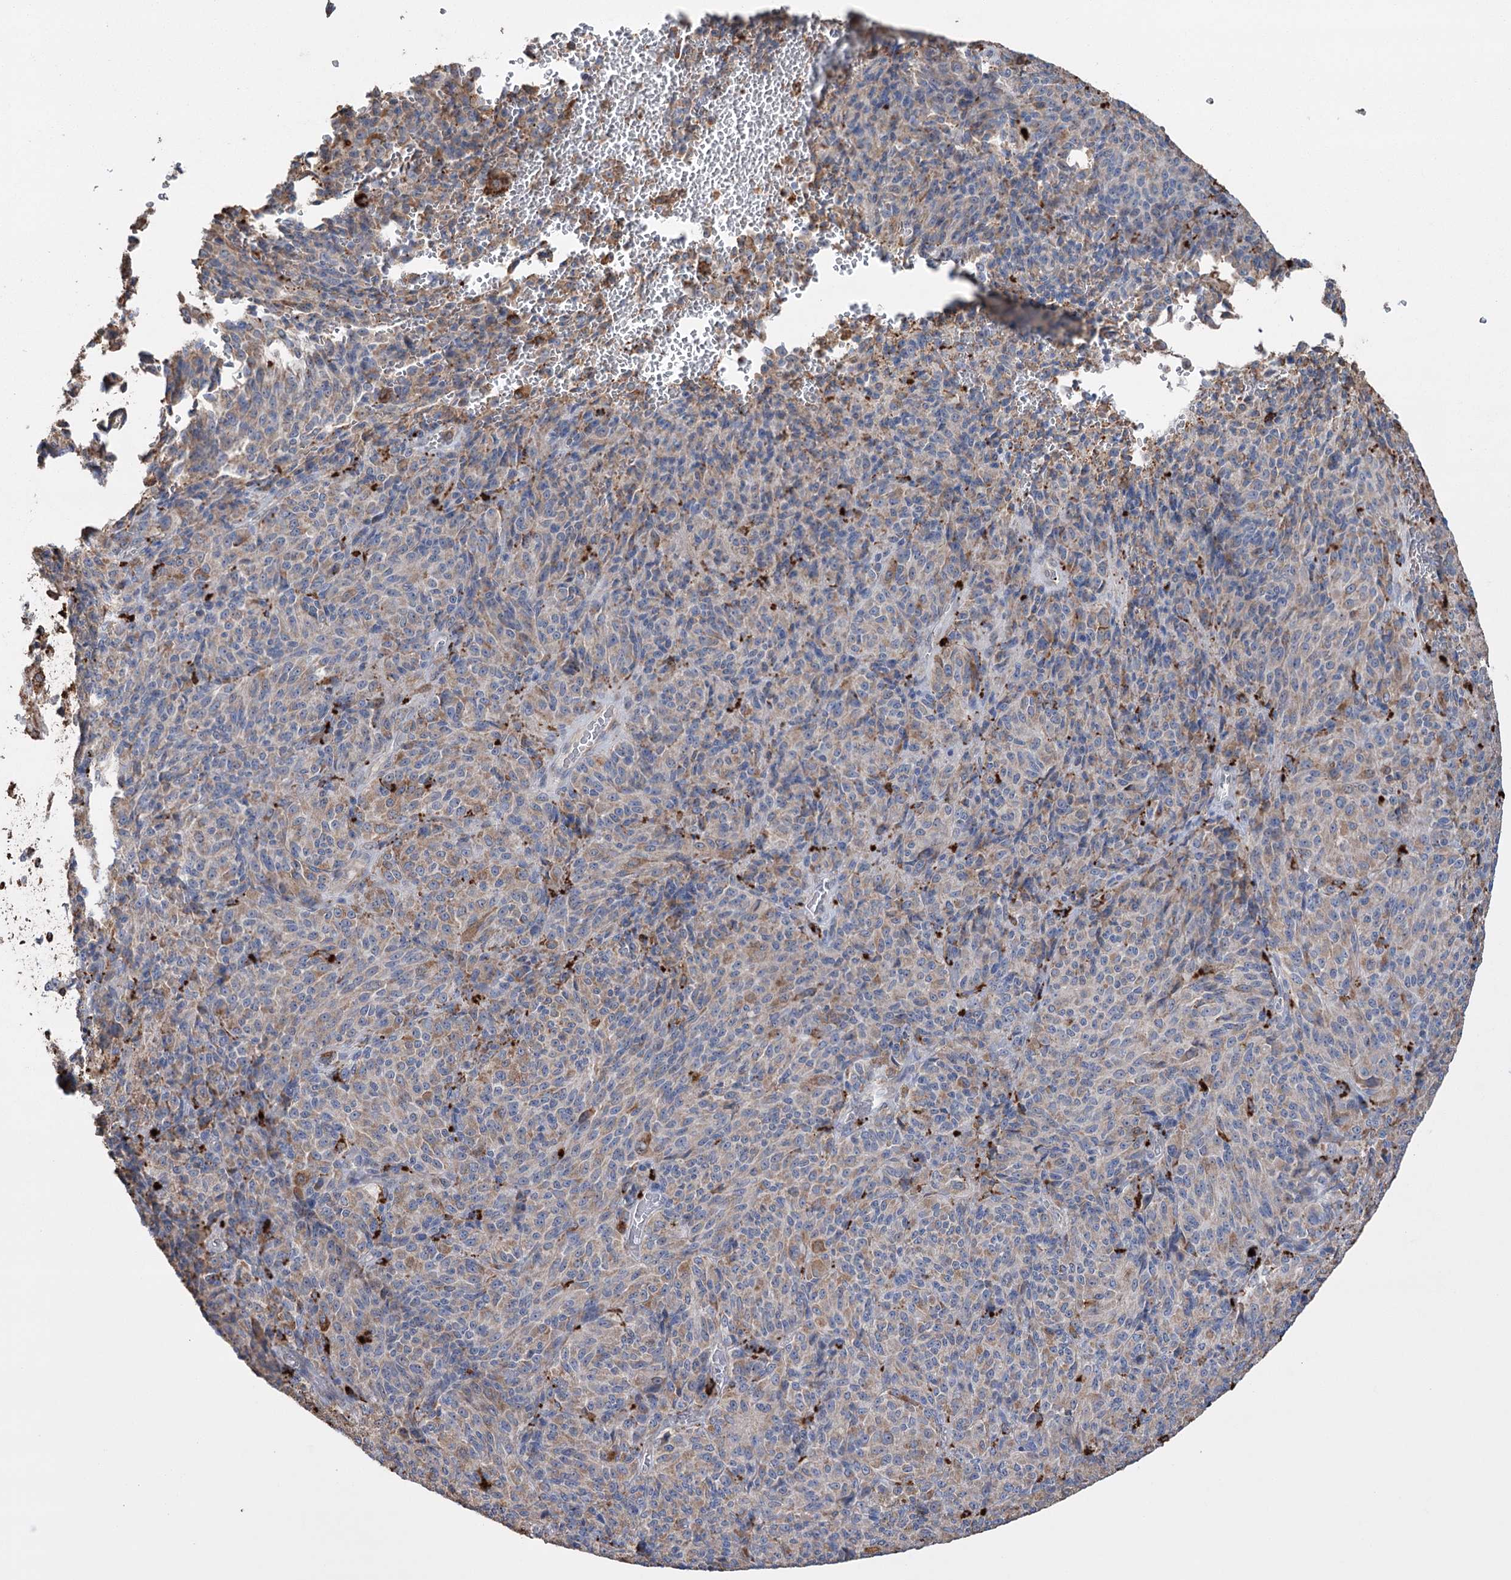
{"staining": {"intensity": "moderate", "quantity": "25%-75%", "location": "cytoplasmic/membranous"}, "tissue": "melanoma", "cell_type": "Tumor cells", "image_type": "cancer", "snomed": [{"axis": "morphology", "description": "Malignant melanoma, Metastatic site"}, {"axis": "topography", "description": "Brain"}], "caption": "Tumor cells show medium levels of moderate cytoplasmic/membranous positivity in approximately 25%-75% of cells in human malignant melanoma (metastatic site). The staining was performed using DAB (3,3'-diaminobenzidine), with brown indicating positive protein expression. Nuclei are stained blue with hematoxylin.", "gene": "TRIM71", "patient": {"sex": "female", "age": 56}}